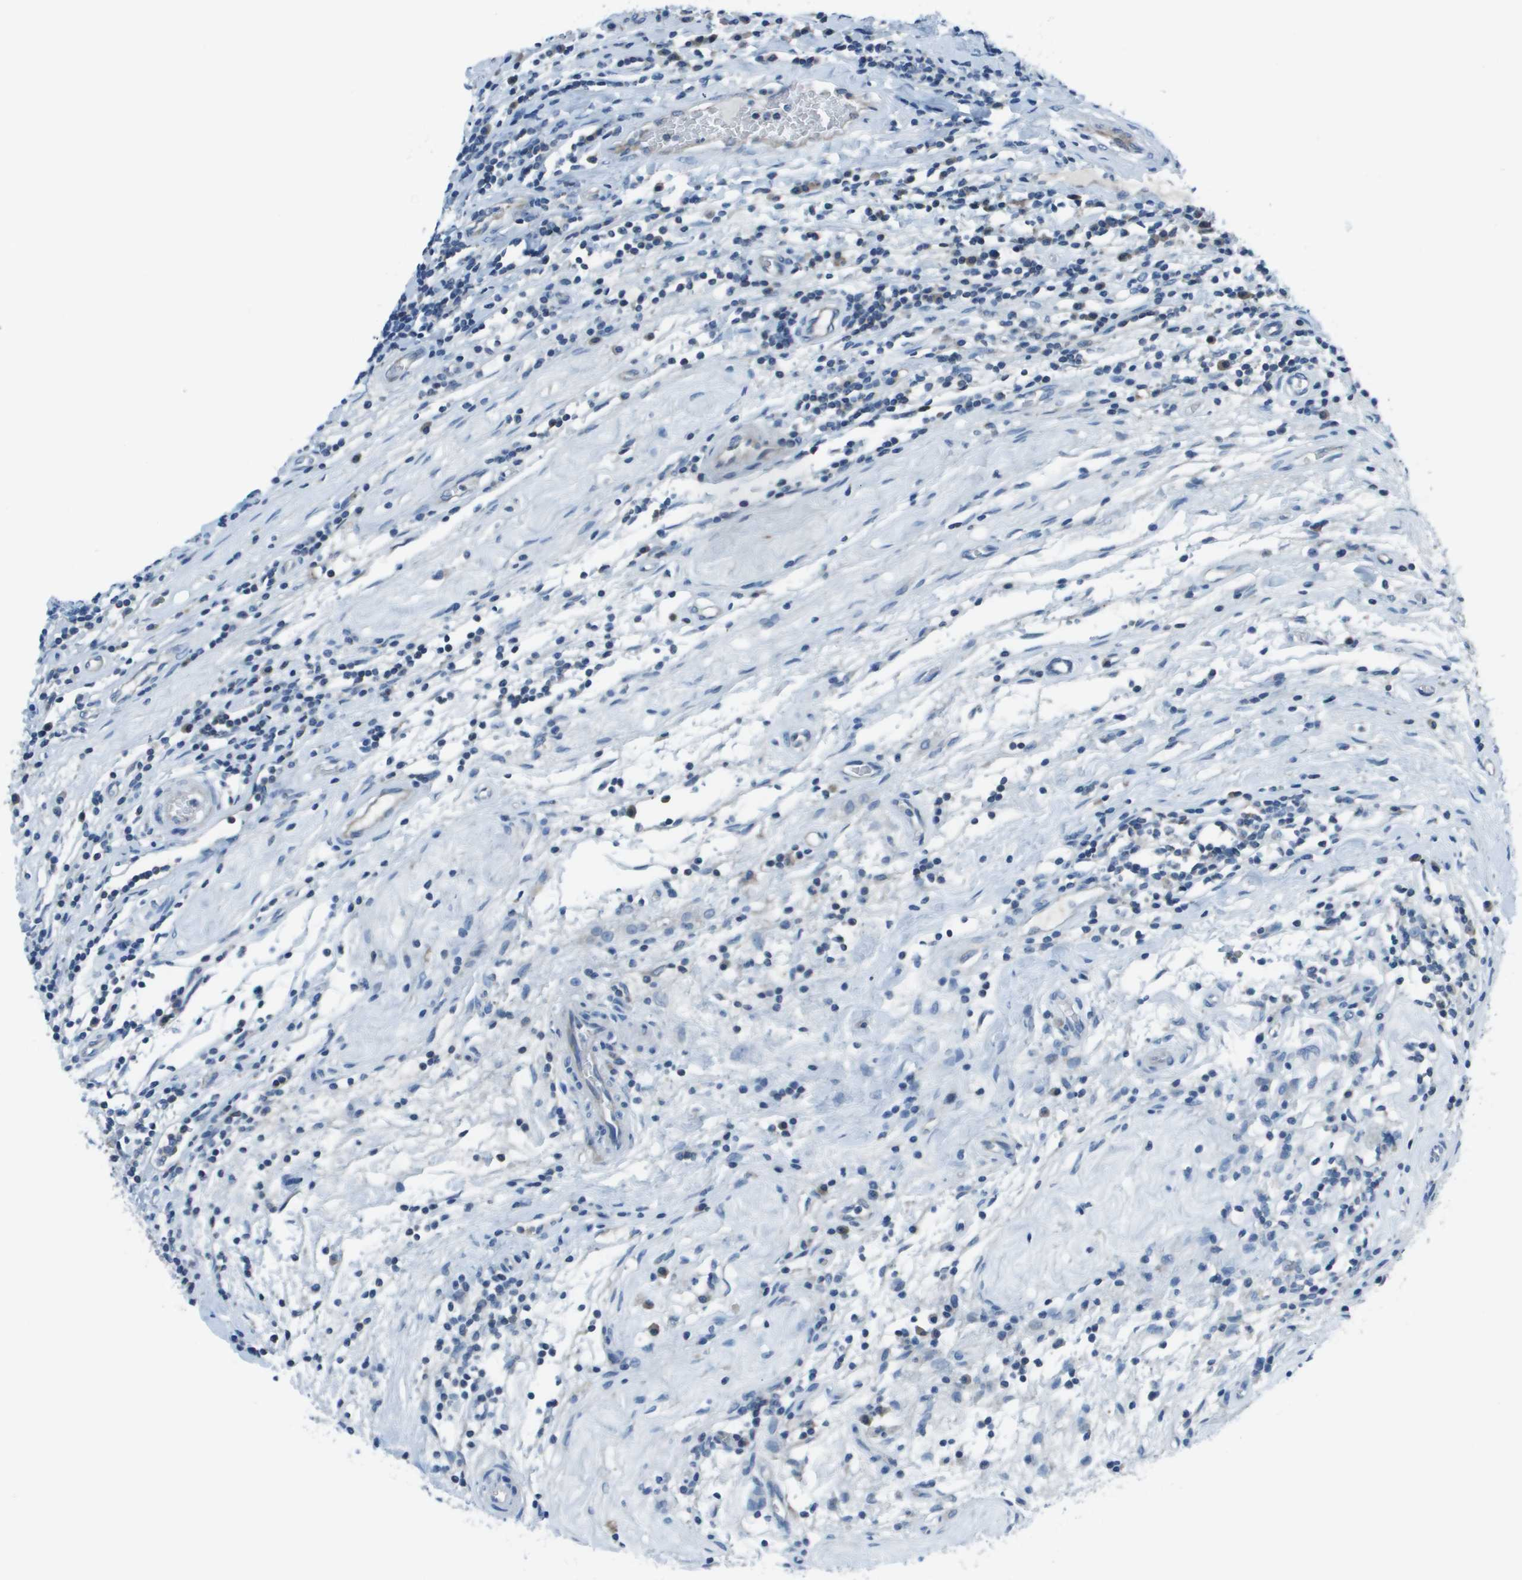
{"staining": {"intensity": "negative", "quantity": "none", "location": "none"}, "tissue": "testis cancer", "cell_type": "Tumor cells", "image_type": "cancer", "snomed": [{"axis": "morphology", "description": "Seminoma, NOS"}, {"axis": "topography", "description": "Testis"}], "caption": "DAB immunohistochemical staining of human testis seminoma demonstrates no significant expression in tumor cells. (DAB immunohistochemistry (IHC) visualized using brightfield microscopy, high magnification).", "gene": "STIP1", "patient": {"sex": "male", "age": 43}}